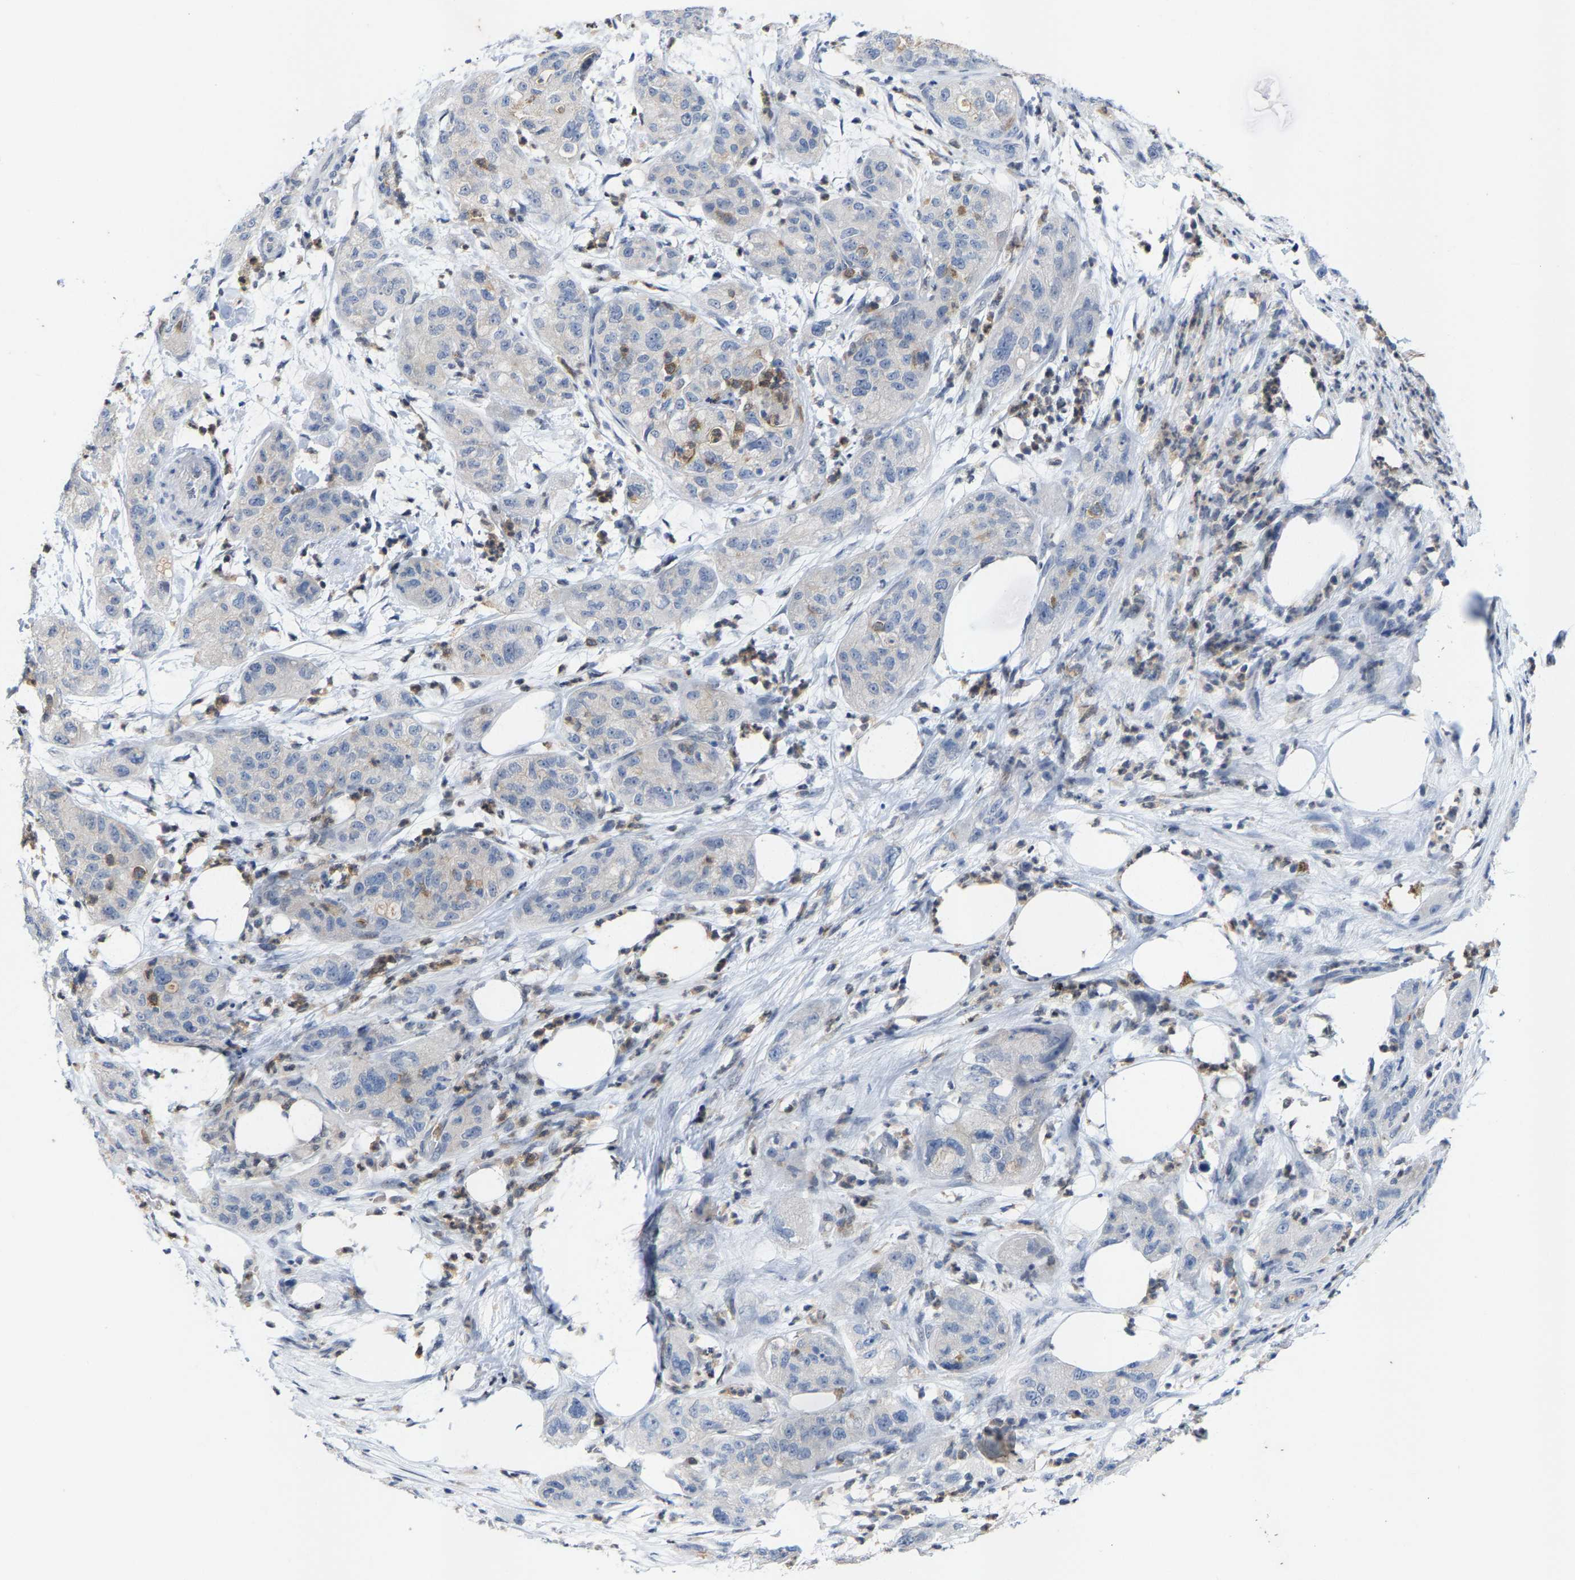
{"staining": {"intensity": "negative", "quantity": "none", "location": "none"}, "tissue": "pancreatic cancer", "cell_type": "Tumor cells", "image_type": "cancer", "snomed": [{"axis": "morphology", "description": "Adenocarcinoma, NOS"}, {"axis": "topography", "description": "Pancreas"}], "caption": "The micrograph reveals no staining of tumor cells in pancreatic cancer (adenocarcinoma).", "gene": "FGD3", "patient": {"sex": "female", "age": 78}}